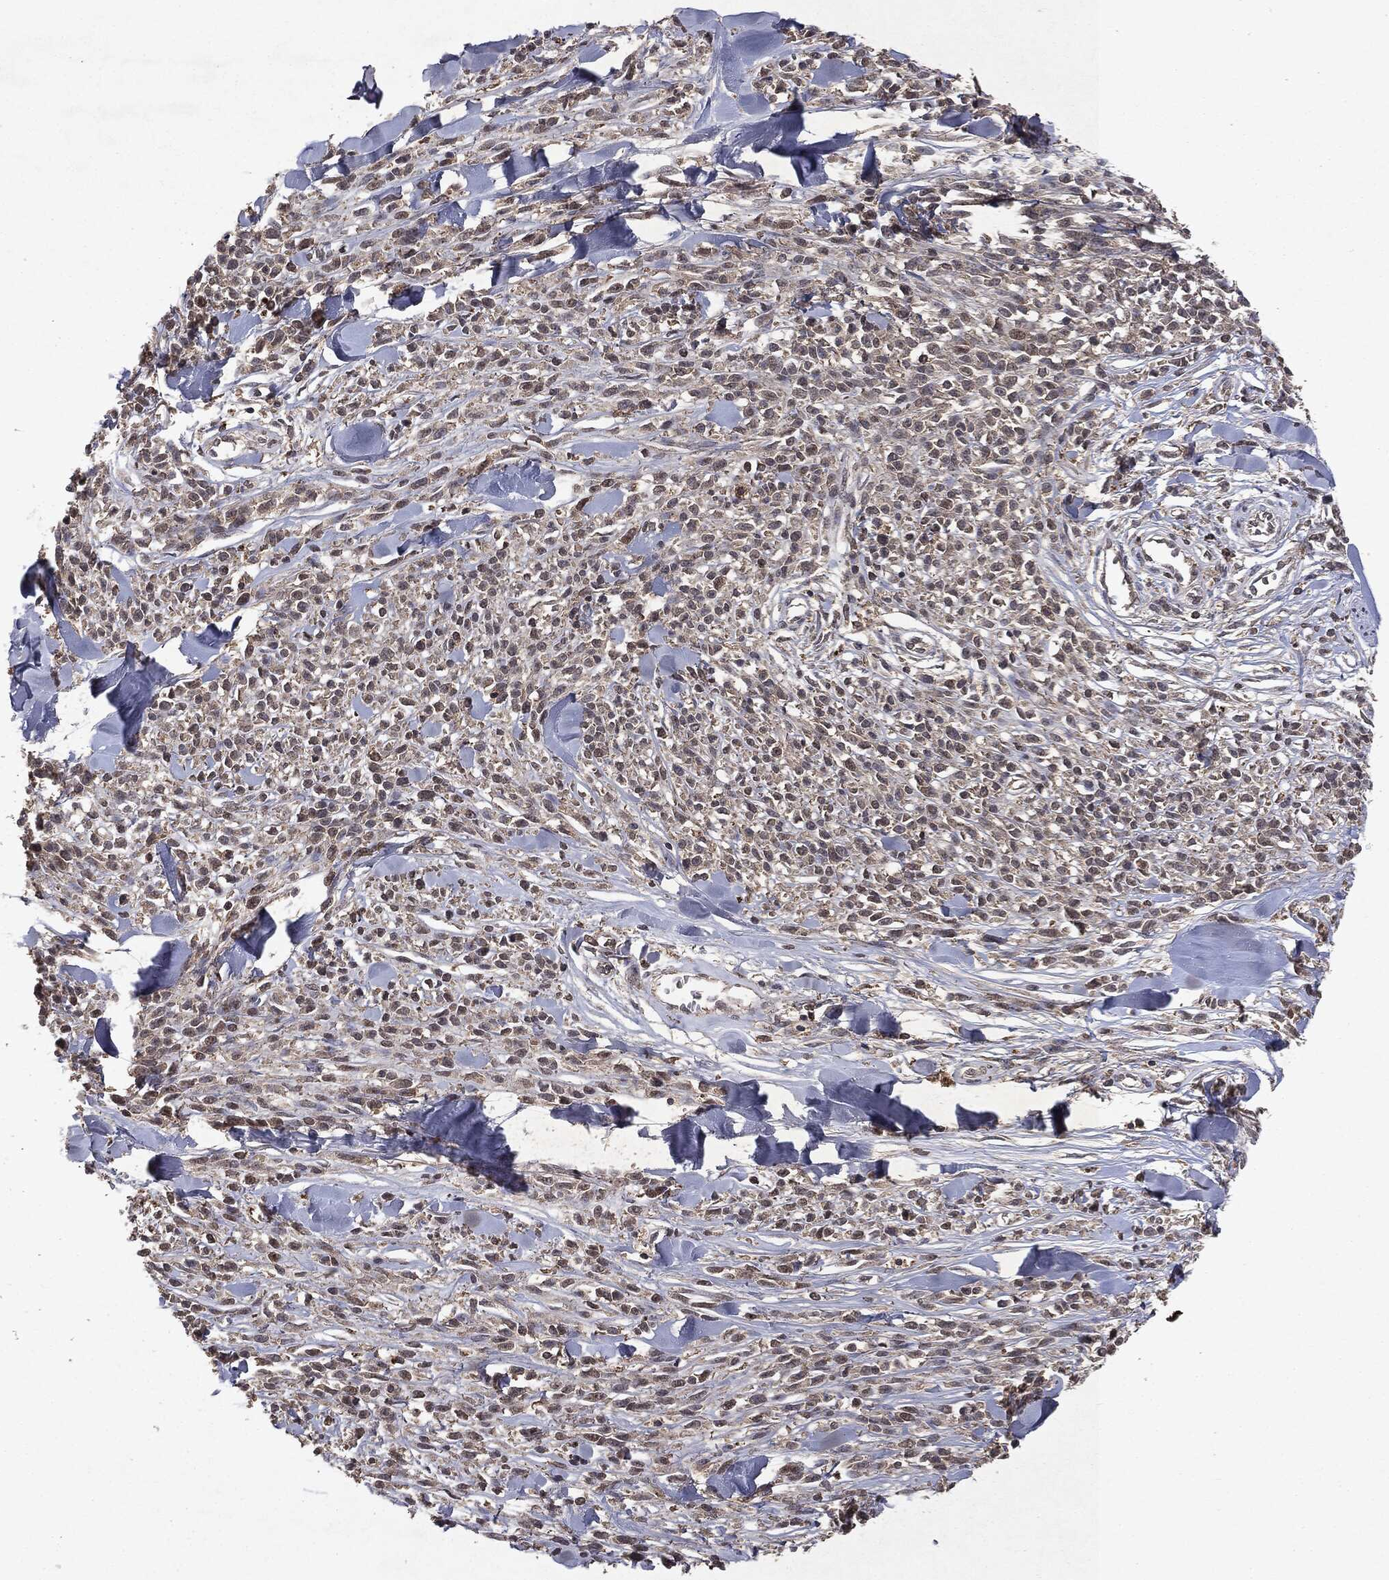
{"staining": {"intensity": "negative", "quantity": "none", "location": "none"}, "tissue": "melanoma", "cell_type": "Tumor cells", "image_type": "cancer", "snomed": [{"axis": "morphology", "description": "Malignant melanoma, NOS"}, {"axis": "topography", "description": "Skin"}, {"axis": "topography", "description": "Skin of trunk"}], "caption": "Tumor cells show no significant protein positivity in melanoma.", "gene": "MTOR", "patient": {"sex": "male", "age": 74}}